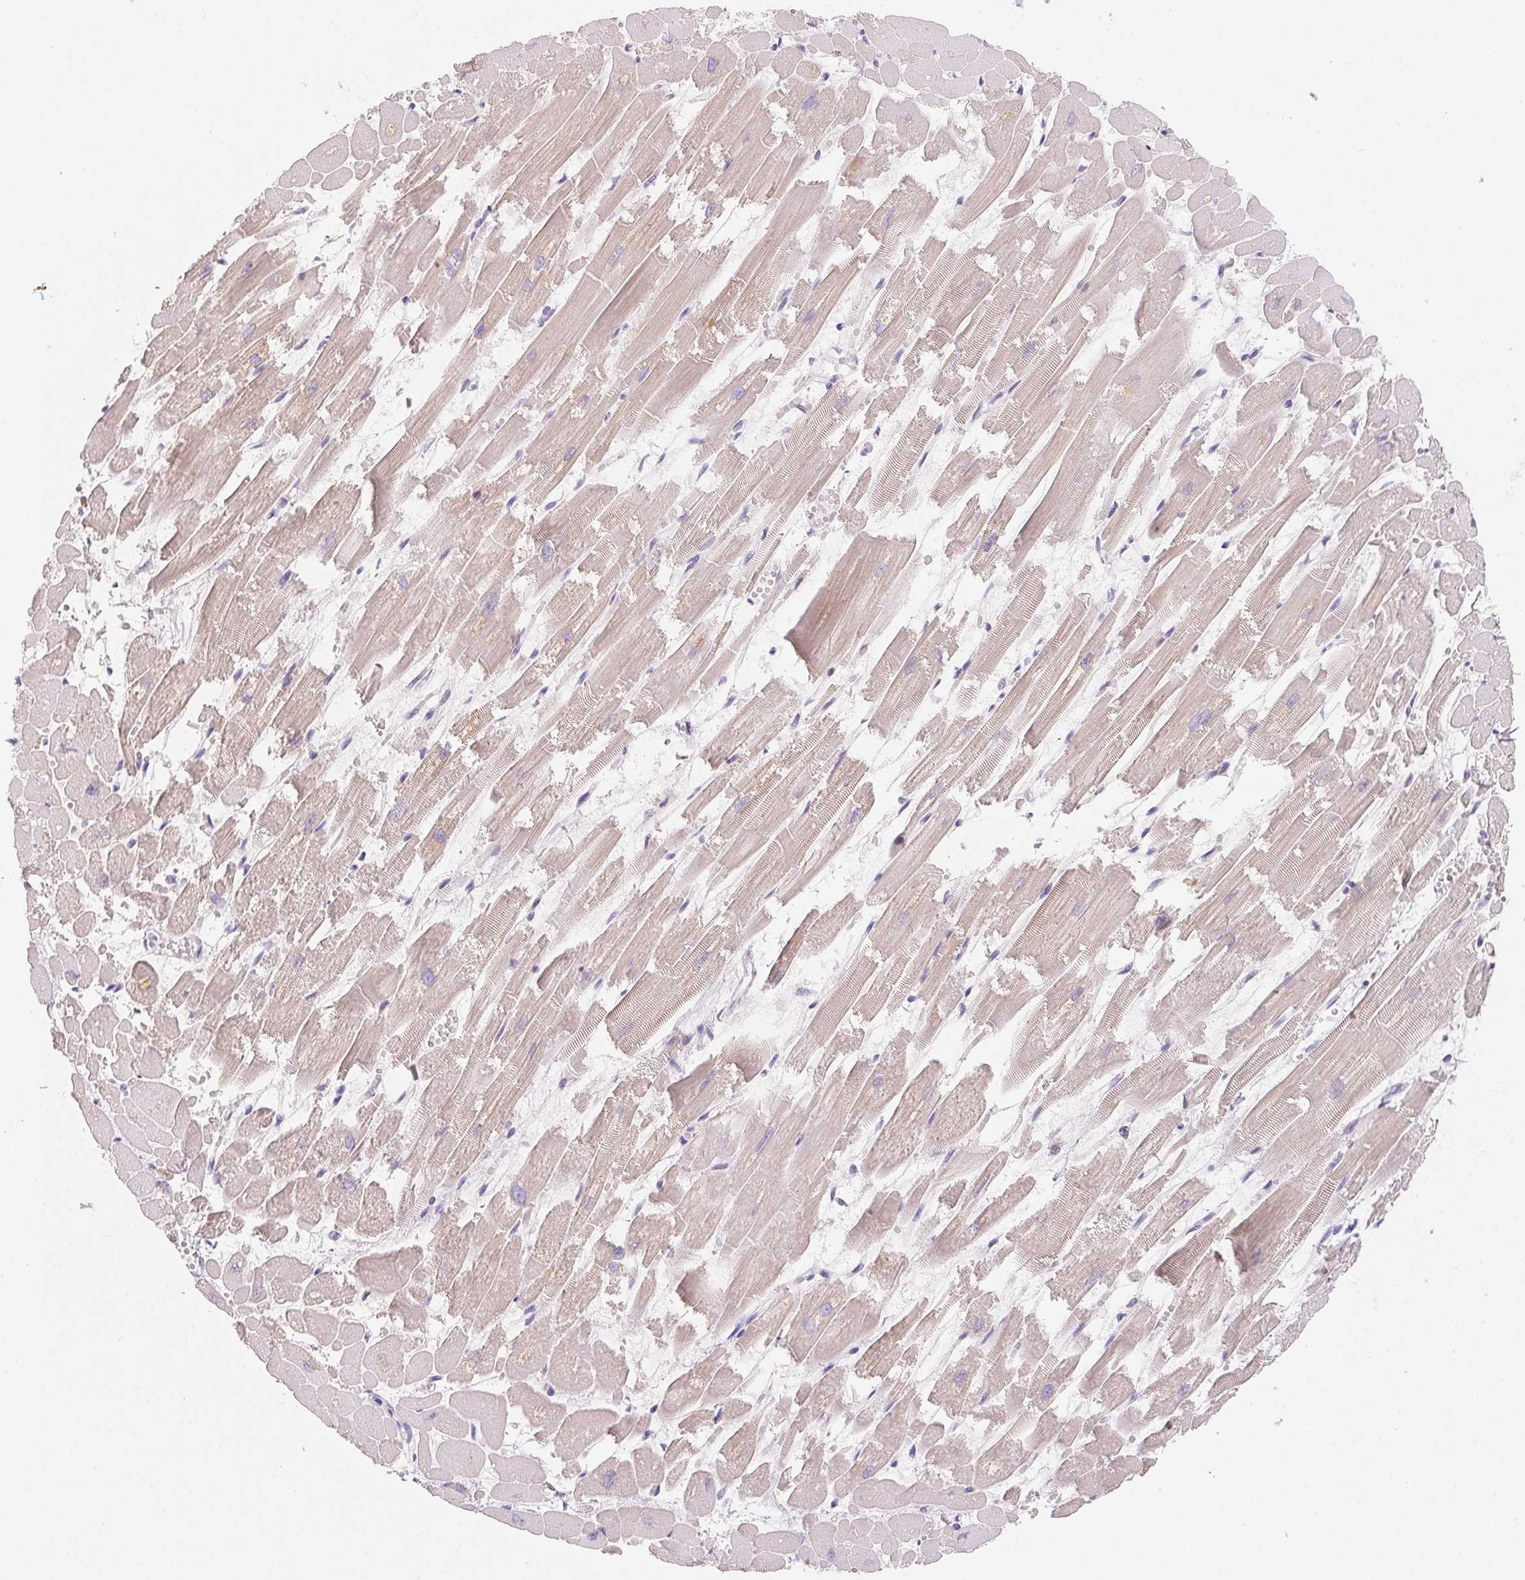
{"staining": {"intensity": "weak", "quantity": "25%-75%", "location": "cytoplasmic/membranous"}, "tissue": "heart muscle", "cell_type": "Cardiomyocytes", "image_type": "normal", "snomed": [{"axis": "morphology", "description": "Normal tissue, NOS"}, {"axis": "topography", "description": "Heart"}], "caption": "Cardiomyocytes reveal low levels of weak cytoplasmic/membranous expression in about 25%-75% of cells in normal human heart muscle.", "gene": "SPACA5B", "patient": {"sex": "female", "age": 52}}